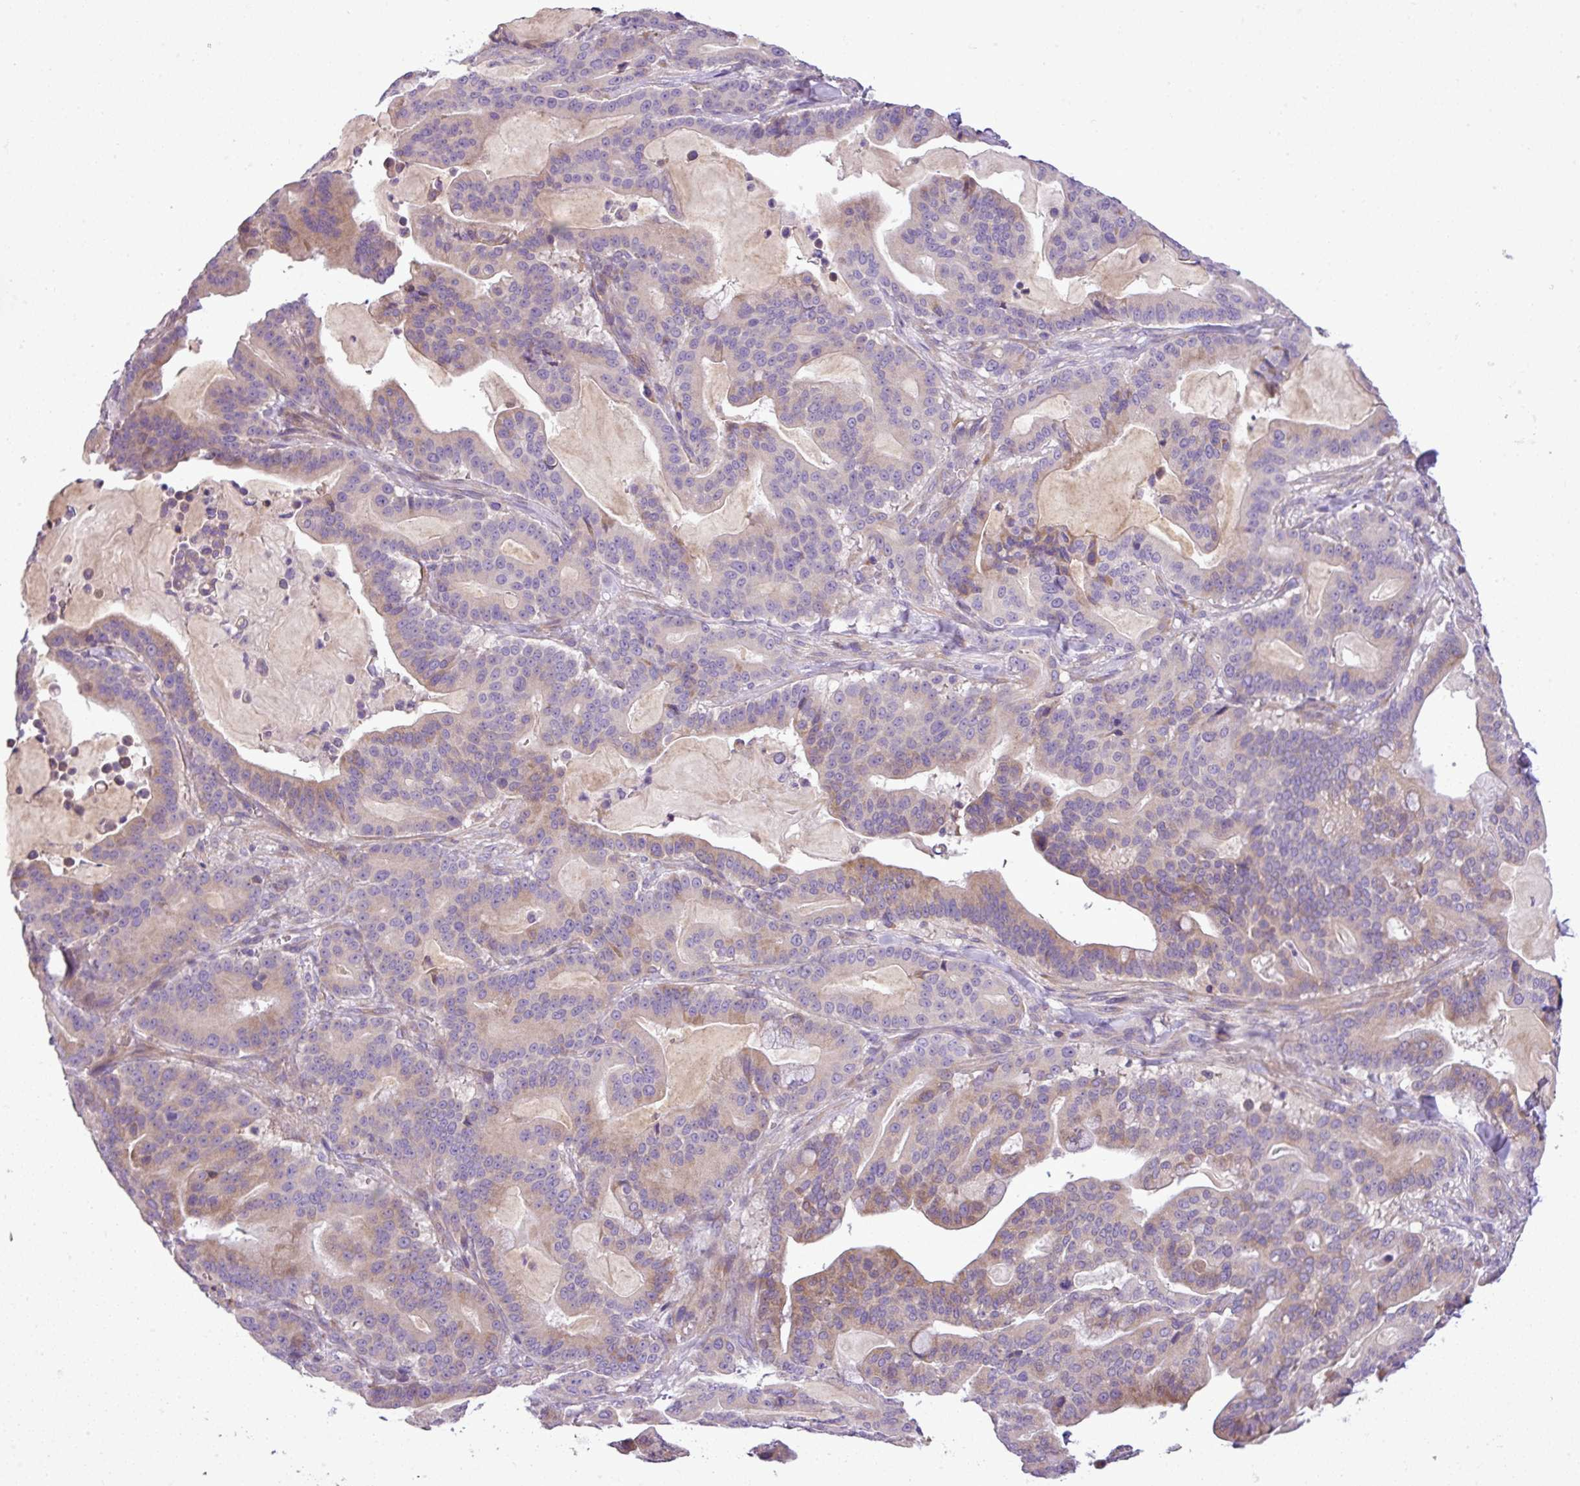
{"staining": {"intensity": "weak", "quantity": "25%-75%", "location": "cytoplasmic/membranous"}, "tissue": "pancreatic cancer", "cell_type": "Tumor cells", "image_type": "cancer", "snomed": [{"axis": "morphology", "description": "Adenocarcinoma, NOS"}, {"axis": "topography", "description": "Pancreas"}], "caption": "Immunohistochemical staining of pancreatic adenocarcinoma displays low levels of weak cytoplasmic/membranous protein expression in about 25%-75% of tumor cells.", "gene": "MOCS3", "patient": {"sex": "male", "age": 63}}